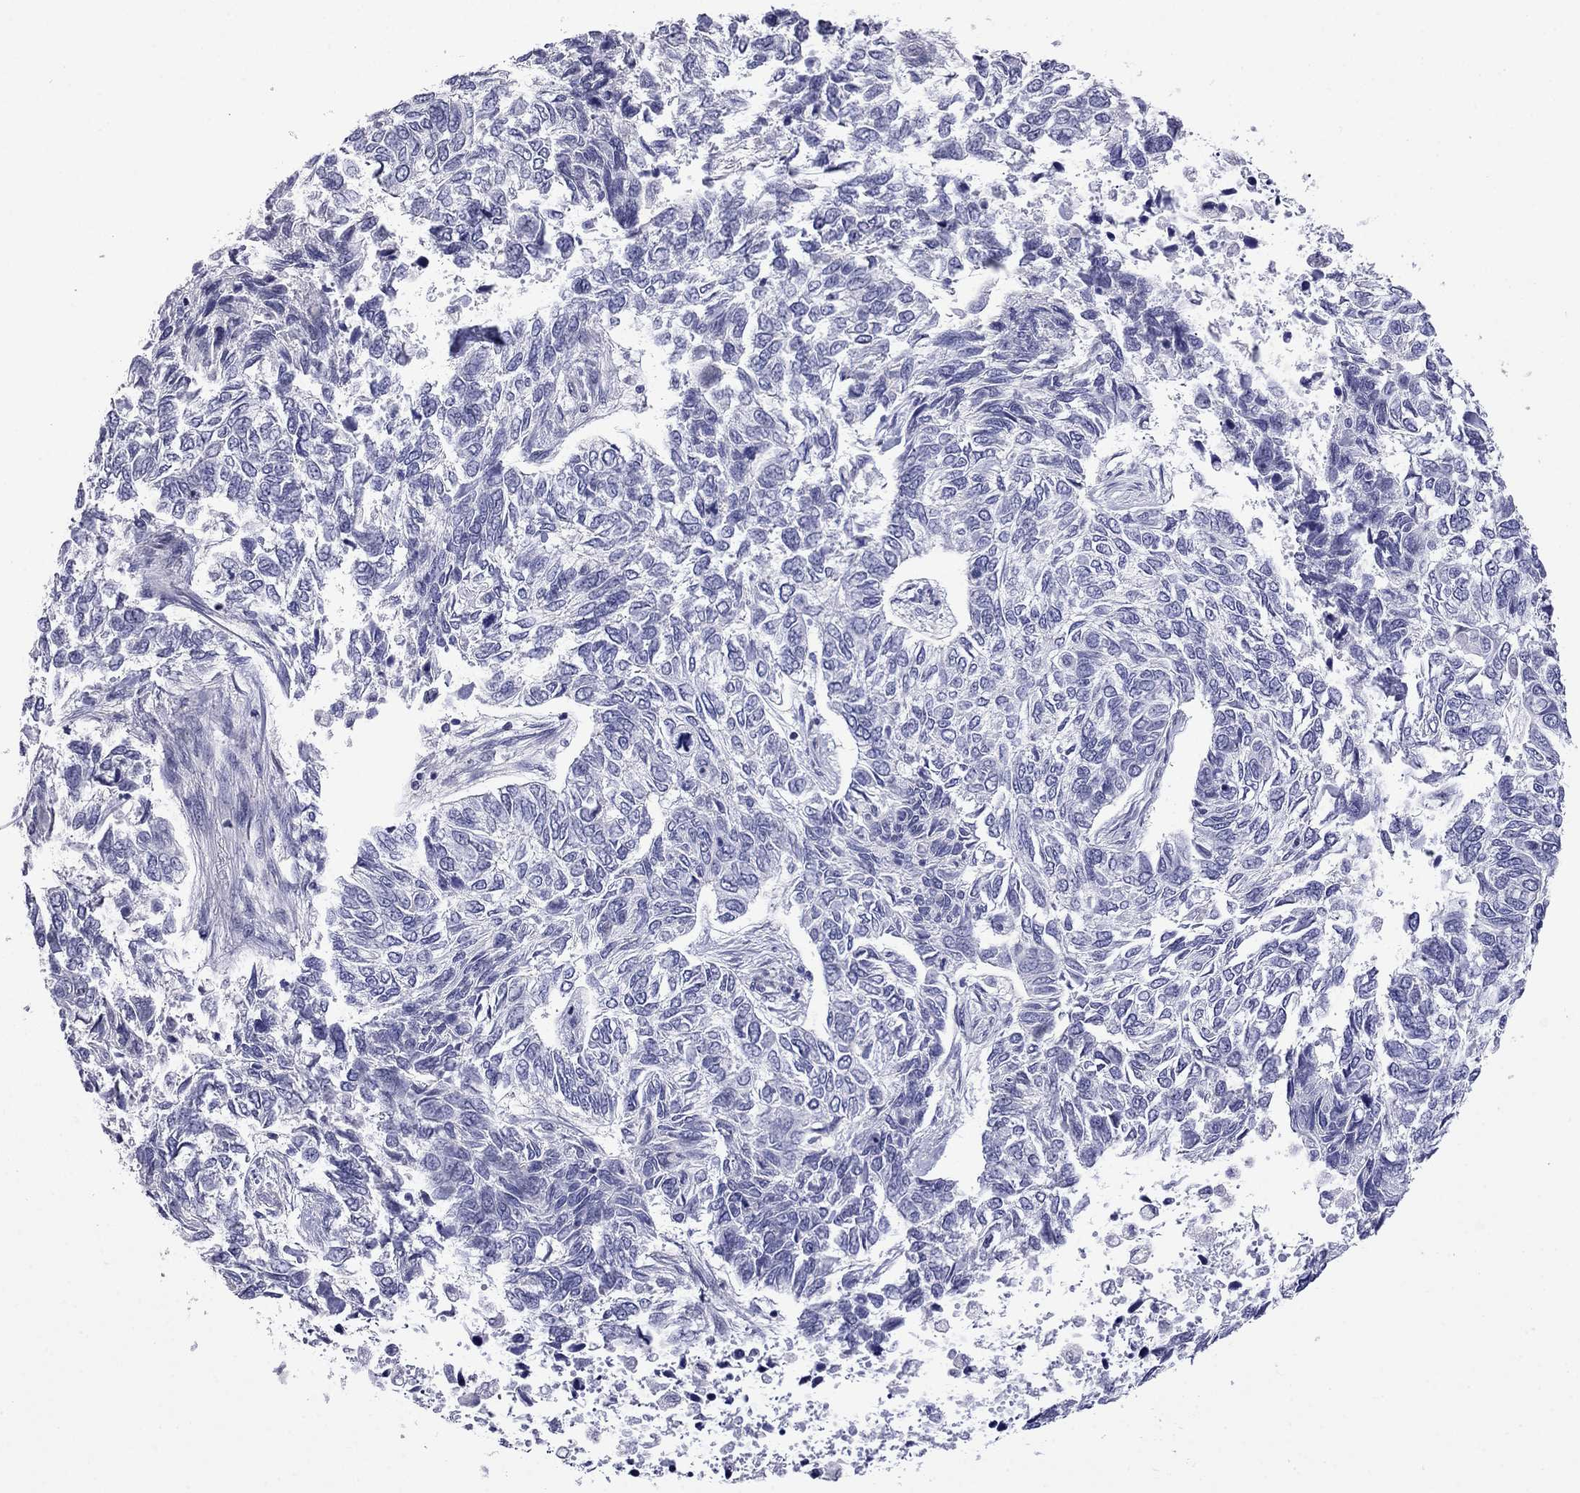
{"staining": {"intensity": "negative", "quantity": "none", "location": "none"}, "tissue": "skin cancer", "cell_type": "Tumor cells", "image_type": "cancer", "snomed": [{"axis": "morphology", "description": "Basal cell carcinoma"}, {"axis": "topography", "description": "Skin"}], "caption": "A photomicrograph of skin cancer (basal cell carcinoma) stained for a protein shows no brown staining in tumor cells.", "gene": "PRR18", "patient": {"sex": "female", "age": 65}}